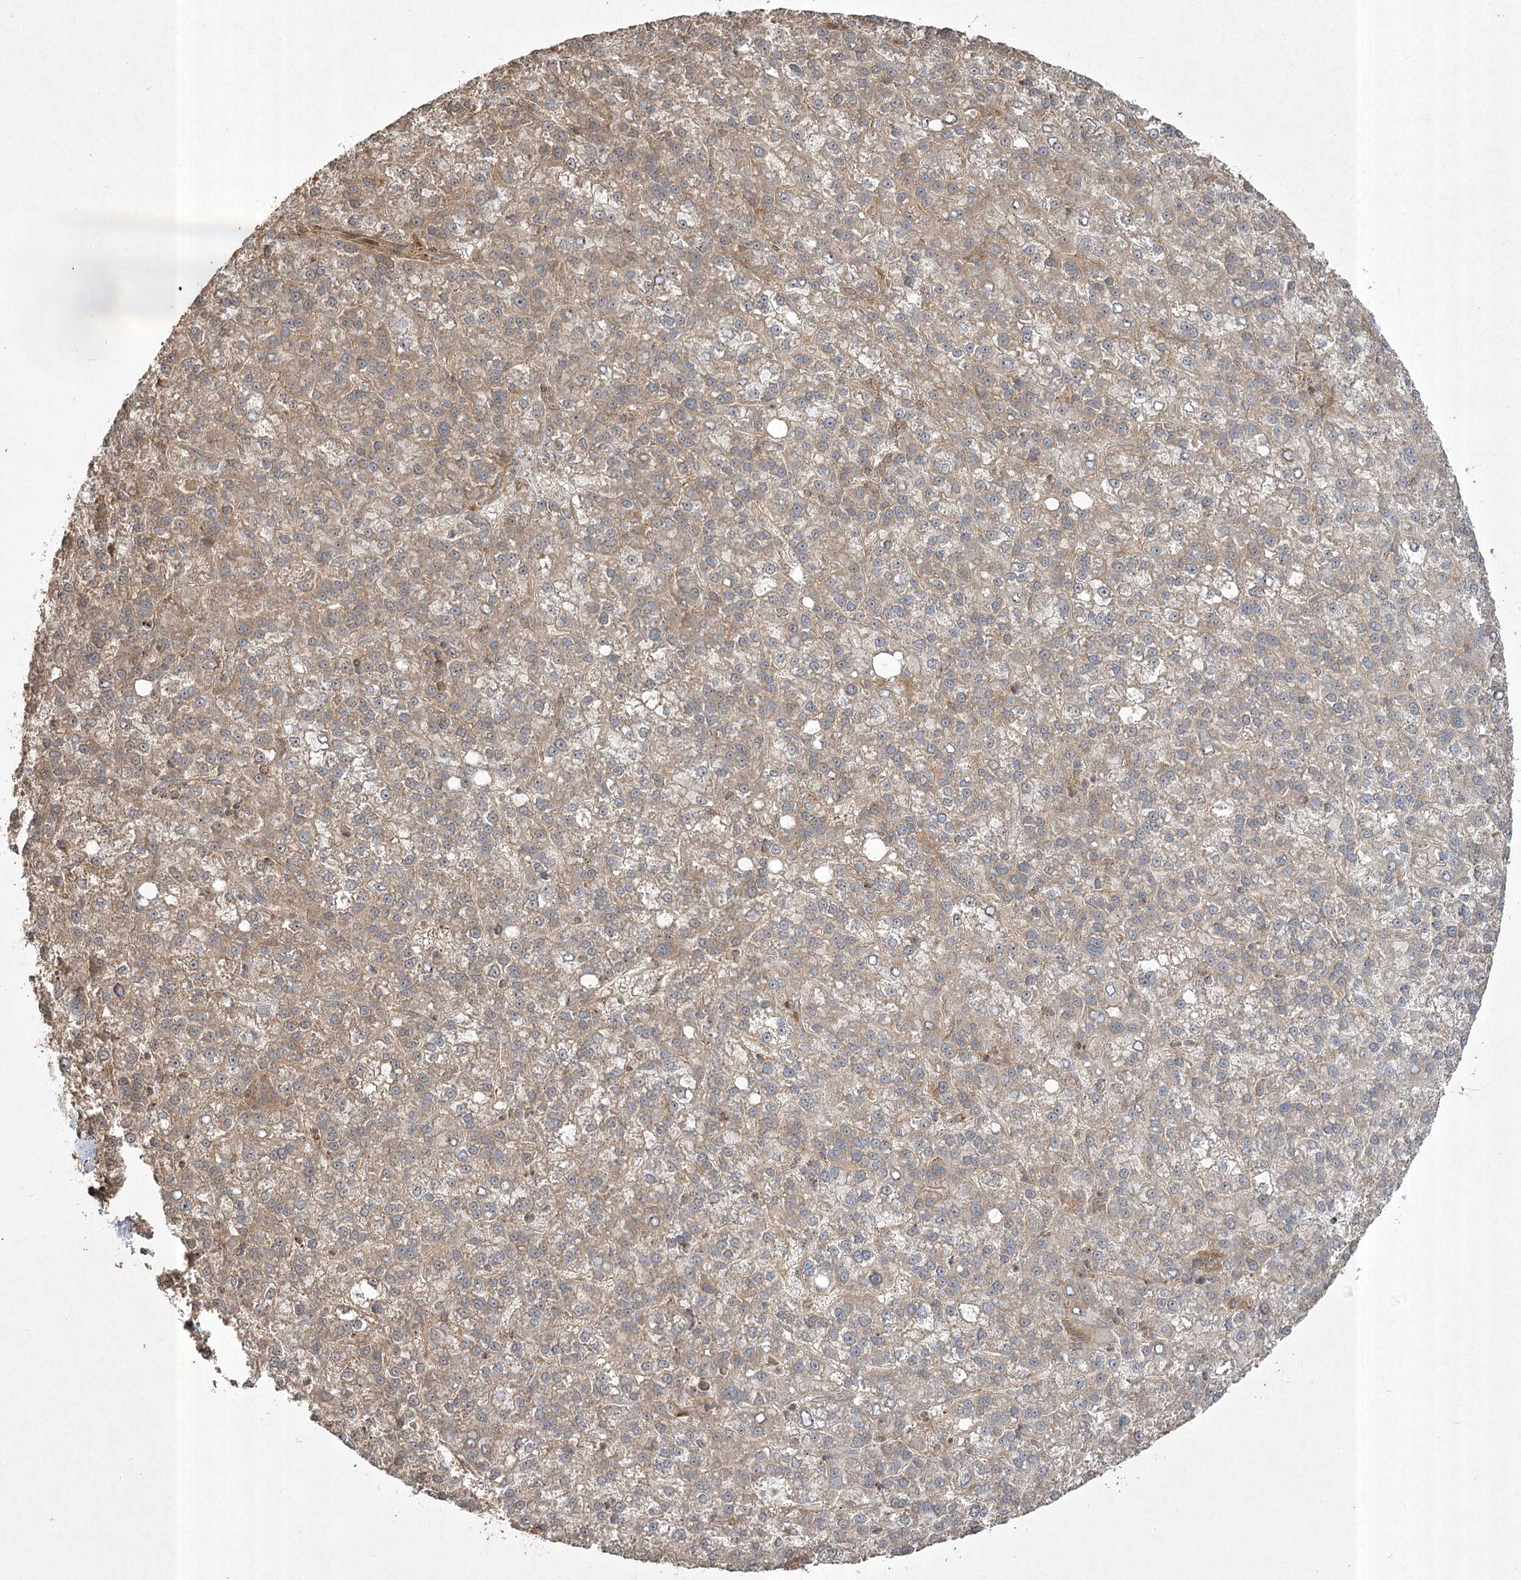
{"staining": {"intensity": "weak", "quantity": ">75%", "location": "cytoplasmic/membranous"}, "tissue": "liver cancer", "cell_type": "Tumor cells", "image_type": "cancer", "snomed": [{"axis": "morphology", "description": "Carcinoma, Hepatocellular, NOS"}, {"axis": "topography", "description": "Liver"}], "caption": "About >75% of tumor cells in human liver hepatocellular carcinoma show weak cytoplasmic/membranous protein staining as visualized by brown immunohistochemical staining.", "gene": "CPLANE1", "patient": {"sex": "female", "age": 58}}